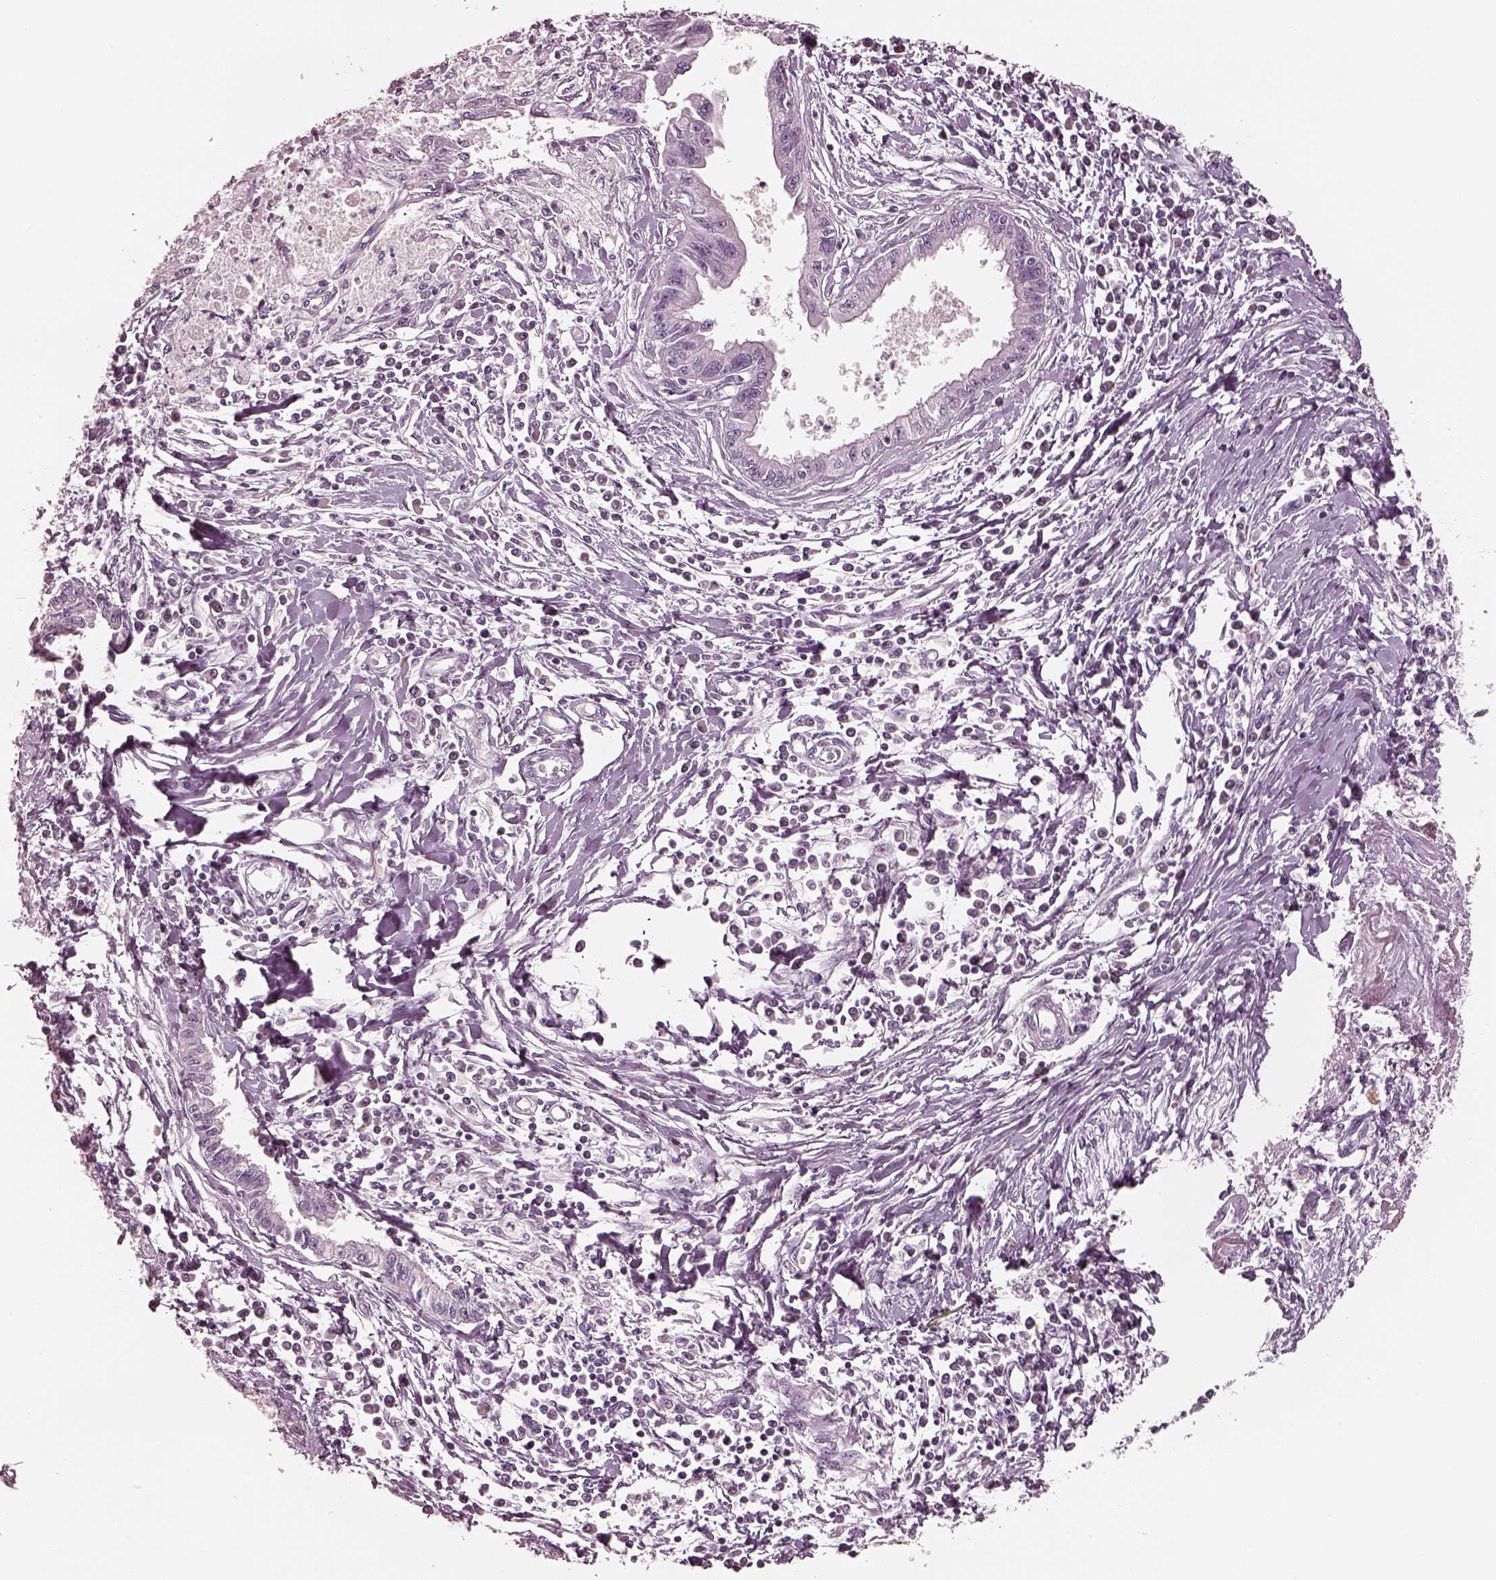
{"staining": {"intensity": "negative", "quantity": "none", "location": "none"}, "tissue": "pancreatic cancer", "cell_type": "Tumor cells", "image_type": "cancer", "snomed": [{"axis": "morphology", "description": "Adenocarcinoma, NOS"}, {"axis": "topography", "description": "Pancreas"}], "caption": "Immunohistochemical staining of human pancreatic adenocarcinoma displays no significant expression in tumor cells.", "gene": "EGR4", "patient": {"sex": "male", "age": 72}}